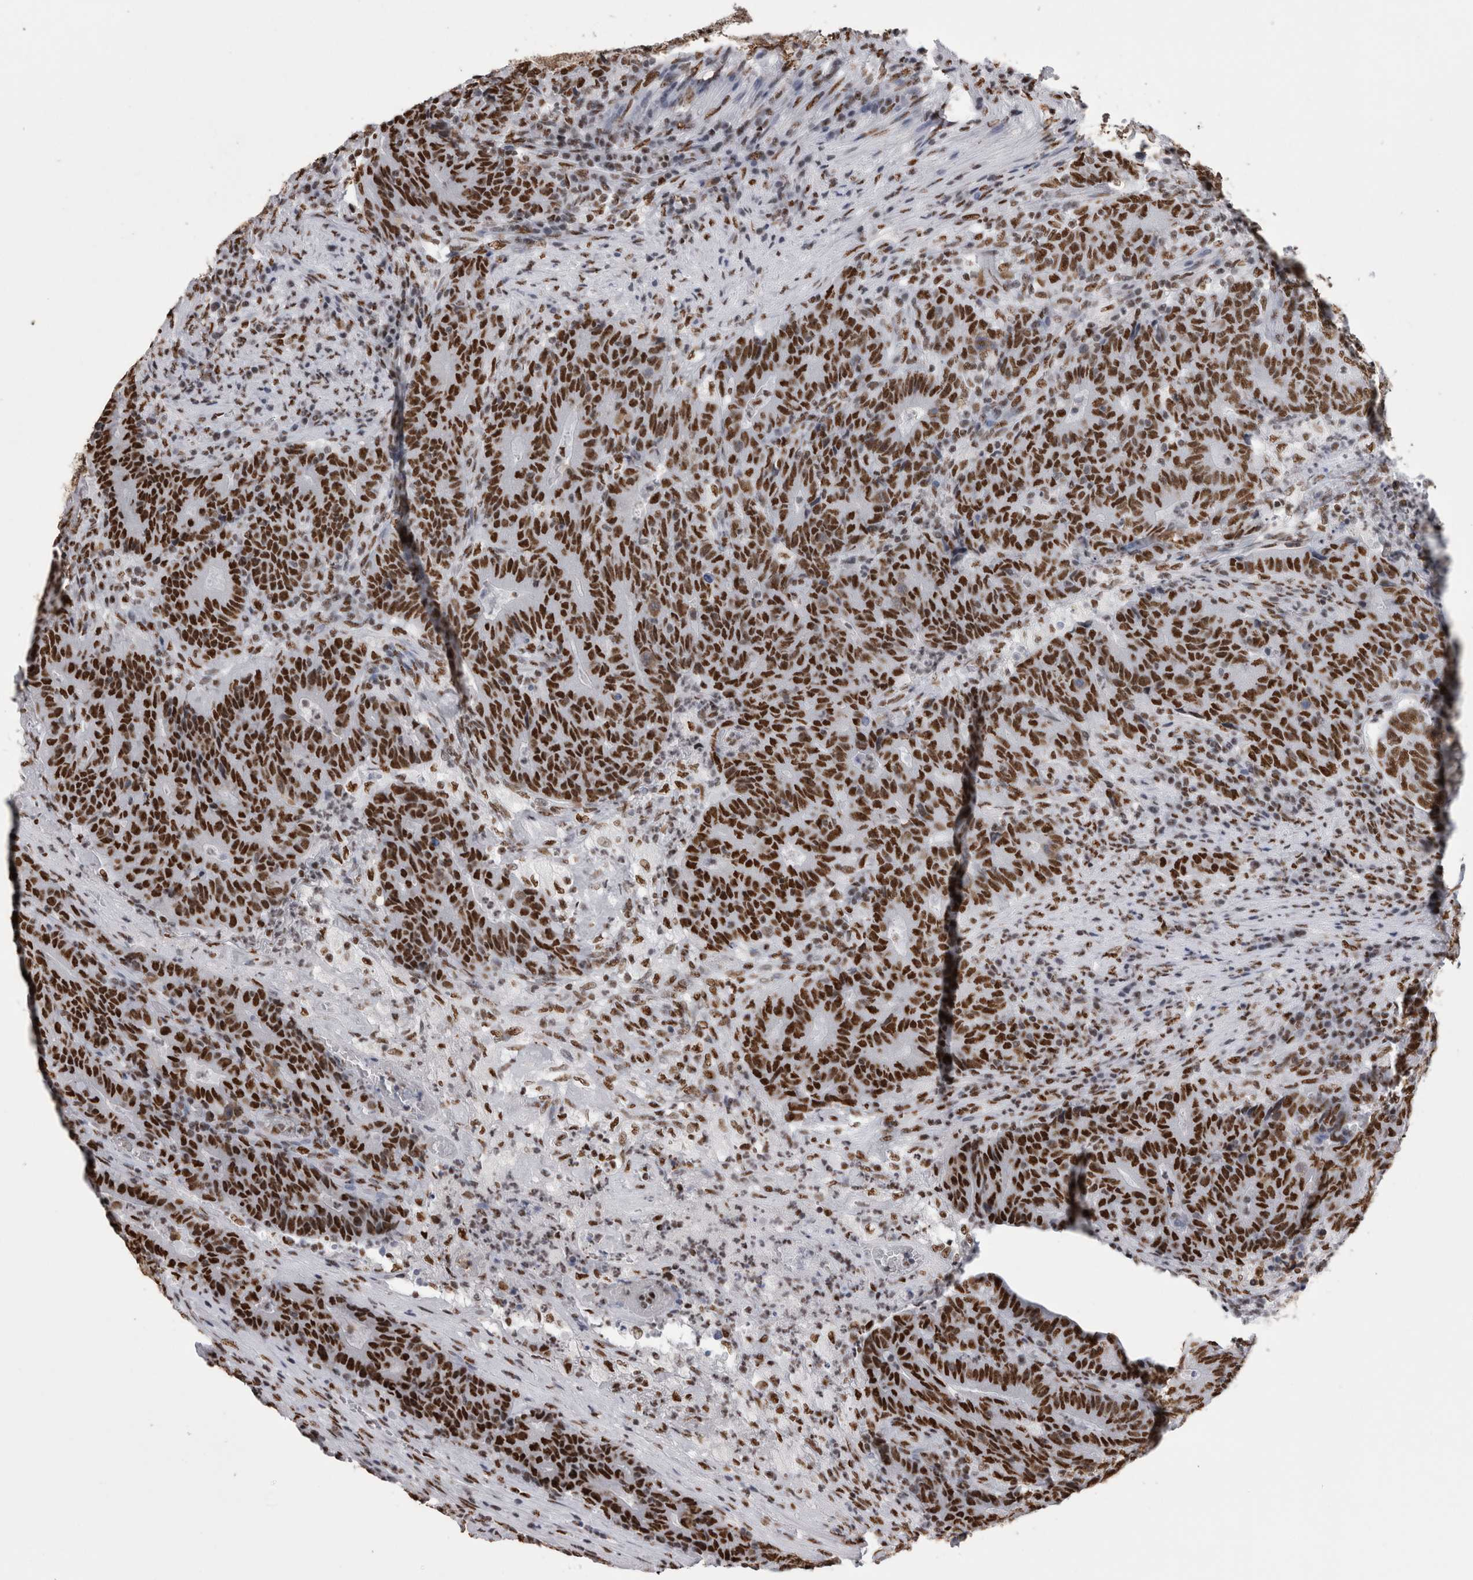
{"staining": {"intensity": "strong", "quantity": ">75%", "location": "nuclear"}, "tissue": "colorectal cancer", "cell_type": "Tumor cells", "image_type": "cancer", "snomed": [{"axis": "morphology", "description": "Normal tissue, NOS"}, {"axis": "morphology", "description": "Adenocarcinoma, NOS"}, {"axis": "topography", "description": "Colon"}], "caption": "The photomicrograph shows immunohistochemical staining of colorectal cancer. There is strong nuclear staining is present in approximately >75% of tumor cells.", "gene": "ALPK3", "patient": {"sex": "female", "age": 75}}